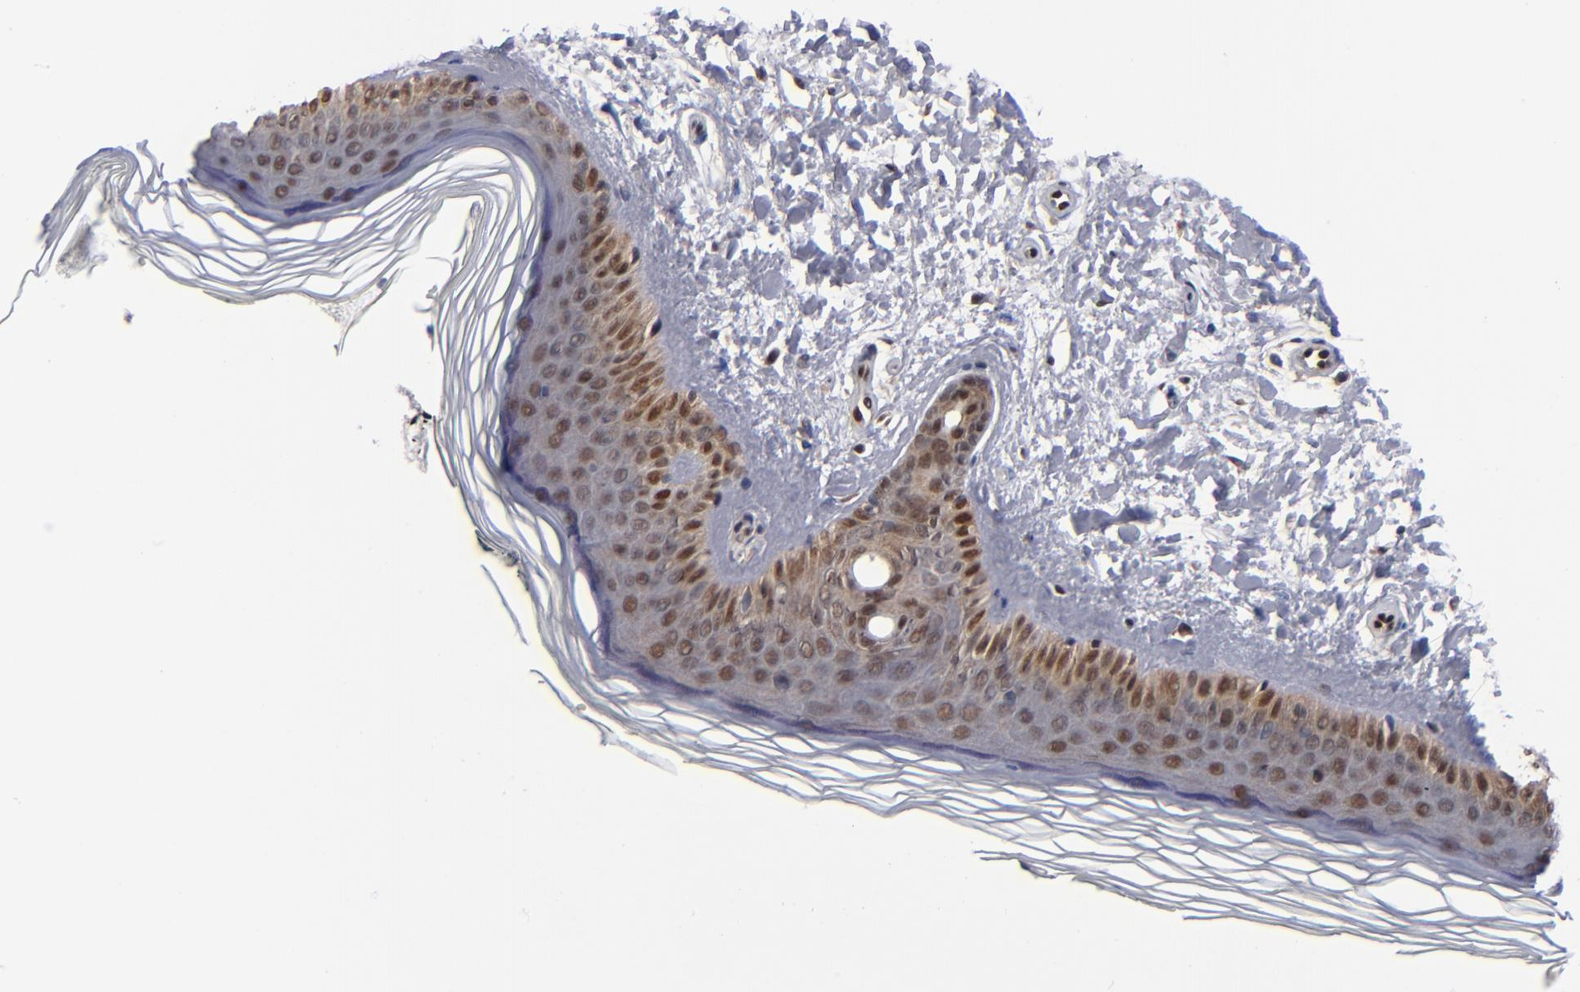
{"staining": {"intensity": "negative", "quantity": "none", "location": "none"}, "tissue": "skin", "cell_type": "Fibroblasts", "image_type": "normal", "snomed": [{"axis": "morphology", "description": "Normal tissue, NOS"}, {"axis": "topography", "description": "Skin"}], "caption": "There is no significant positivity in fibroblasts of skin. (DAB IHC, high magnification).", "gene": "ALG13", "patient": {"sex": "female", "age": 19}}